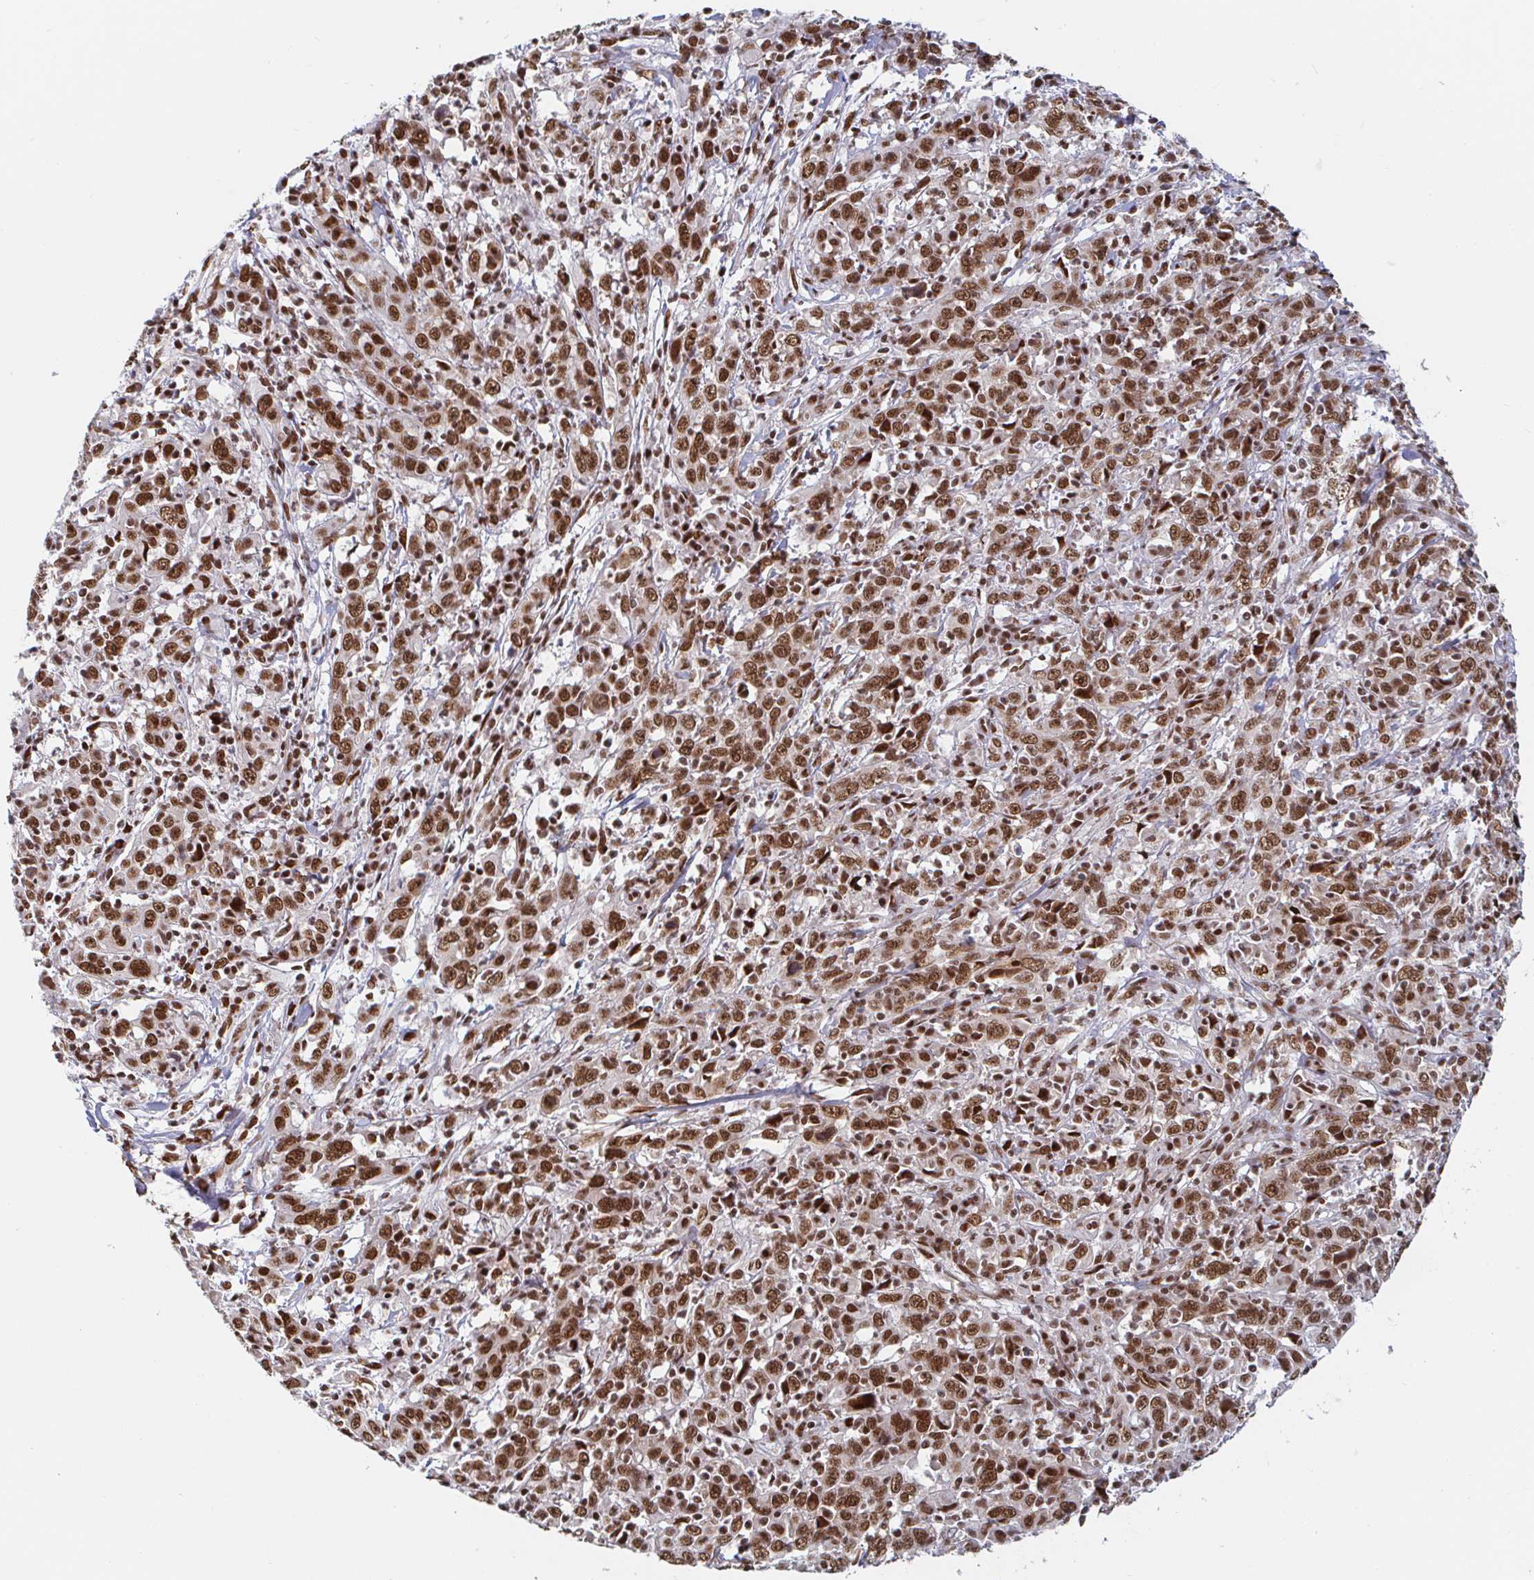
{"staining": {"intensity": "strong", "quantity": ">75%", "location": "nuclear"}, "tissue": "cervical cancer", "cell_type": "Tumor cells", "image_type": "cancer", "snomed": [{"axis": "morphology", "description": "Squamous cell carcinoma, NOS"}, {"axis": "topography", "description": "Cervix"}], "caption": "IHC image of neoplastic tissue: cervical squamous cell carcinoma stained using immunohistochemistry reveals high levels of strong protein expression localized specifically in the nuclear of tumor cells, appearing as a nuclear brown color.", "gene": "RBMX", "patient": {"sex": "female", "age": 46}}